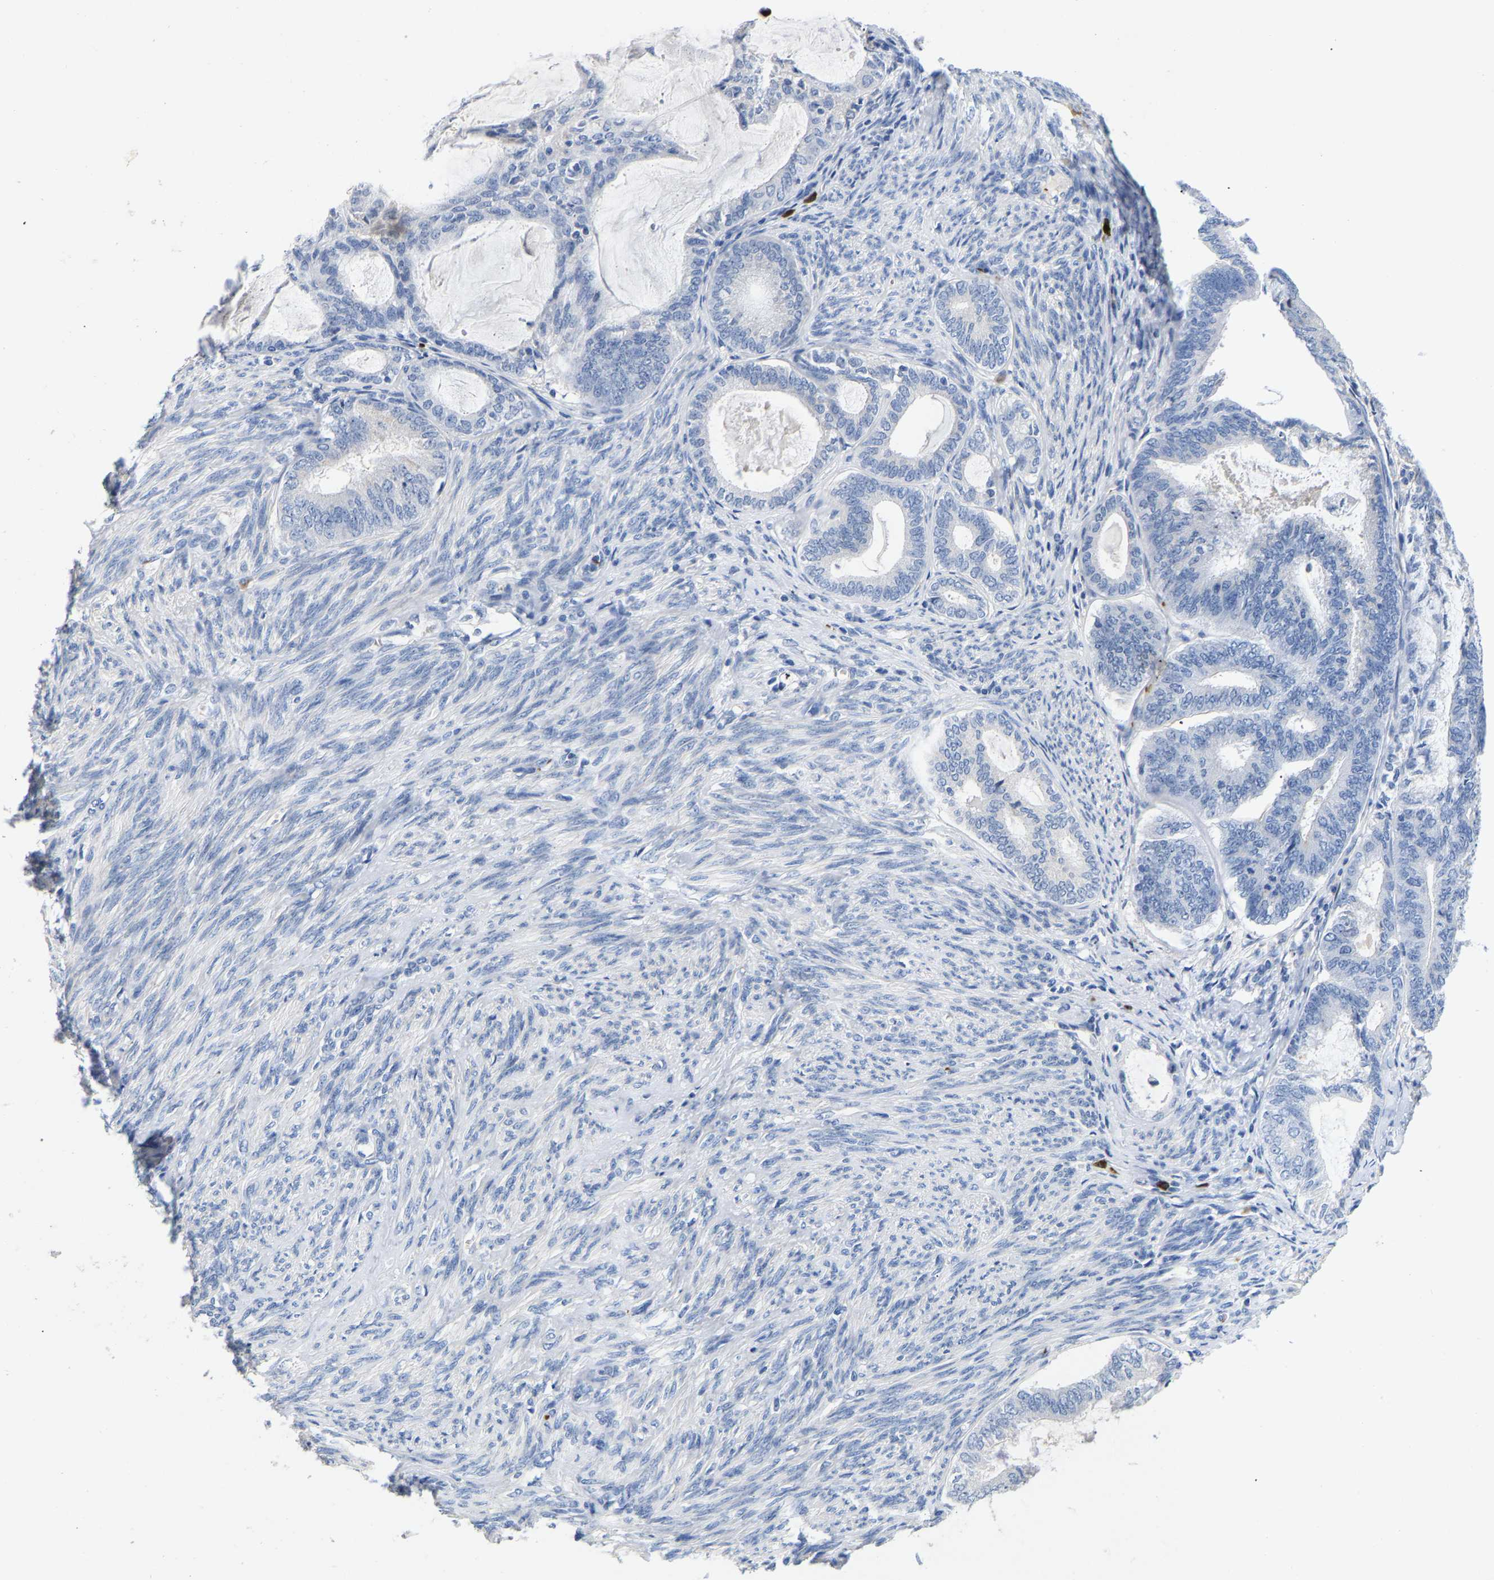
{"staining": {"intensity": "negative", "quantity": "none", "location": "none"}, "tissue": "endometrial cancer", "cell_type": "Tumor cells", "image_type": "cancer", "snomed": [{"axis": "morphology", "description": "Adenocarcinoma, NOS"}, {"axis": "topography", "description": "Endometrium"}], "caption": "Immunohistochemistry histopathology image of neoplastic tissue: adenocarcinoma (endometrial) stained with DAB (3,3'-diaminobenzidine) displays no significant protein expression in tumor cells.", "gene": "FGF18", "patient": {"sex": "female", "age": 86}}